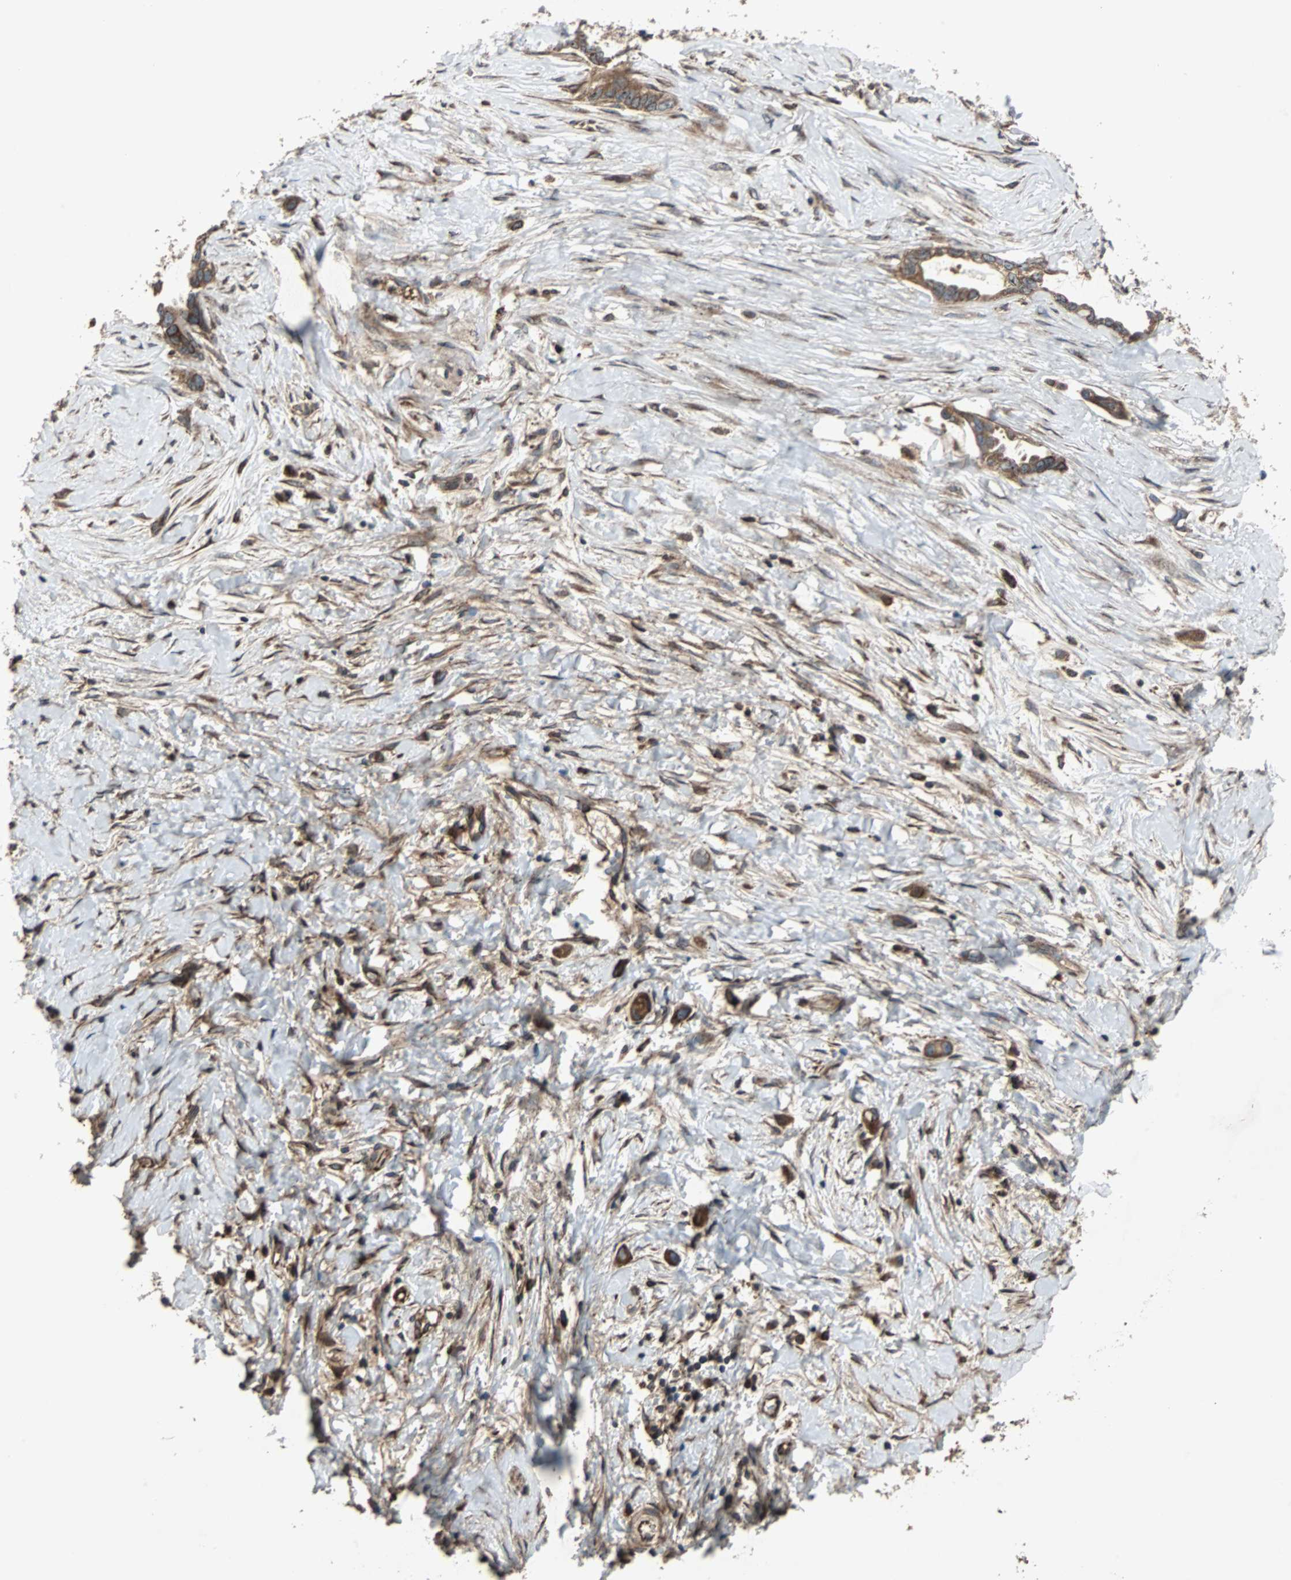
{"staining": {"intensity": "strong", "quantity": ">75%", "location": "cytoplasmic/membranous"}, "tissue": "liver cancer", "cell_type": "Tumor cells", "image_type": "cancer", "snomed": [{"axis": "morphology", "description": "Cholangiocarcinoma"}, {"axis": "topography", "description": "Liver"}], "caption": "An image of liver cancer stained for a protein displays strong cytoplasmic/membranous brown staining in tumor cells.", "gene": "RAB7A", "patient": {"sex": "female", "age": 65}}